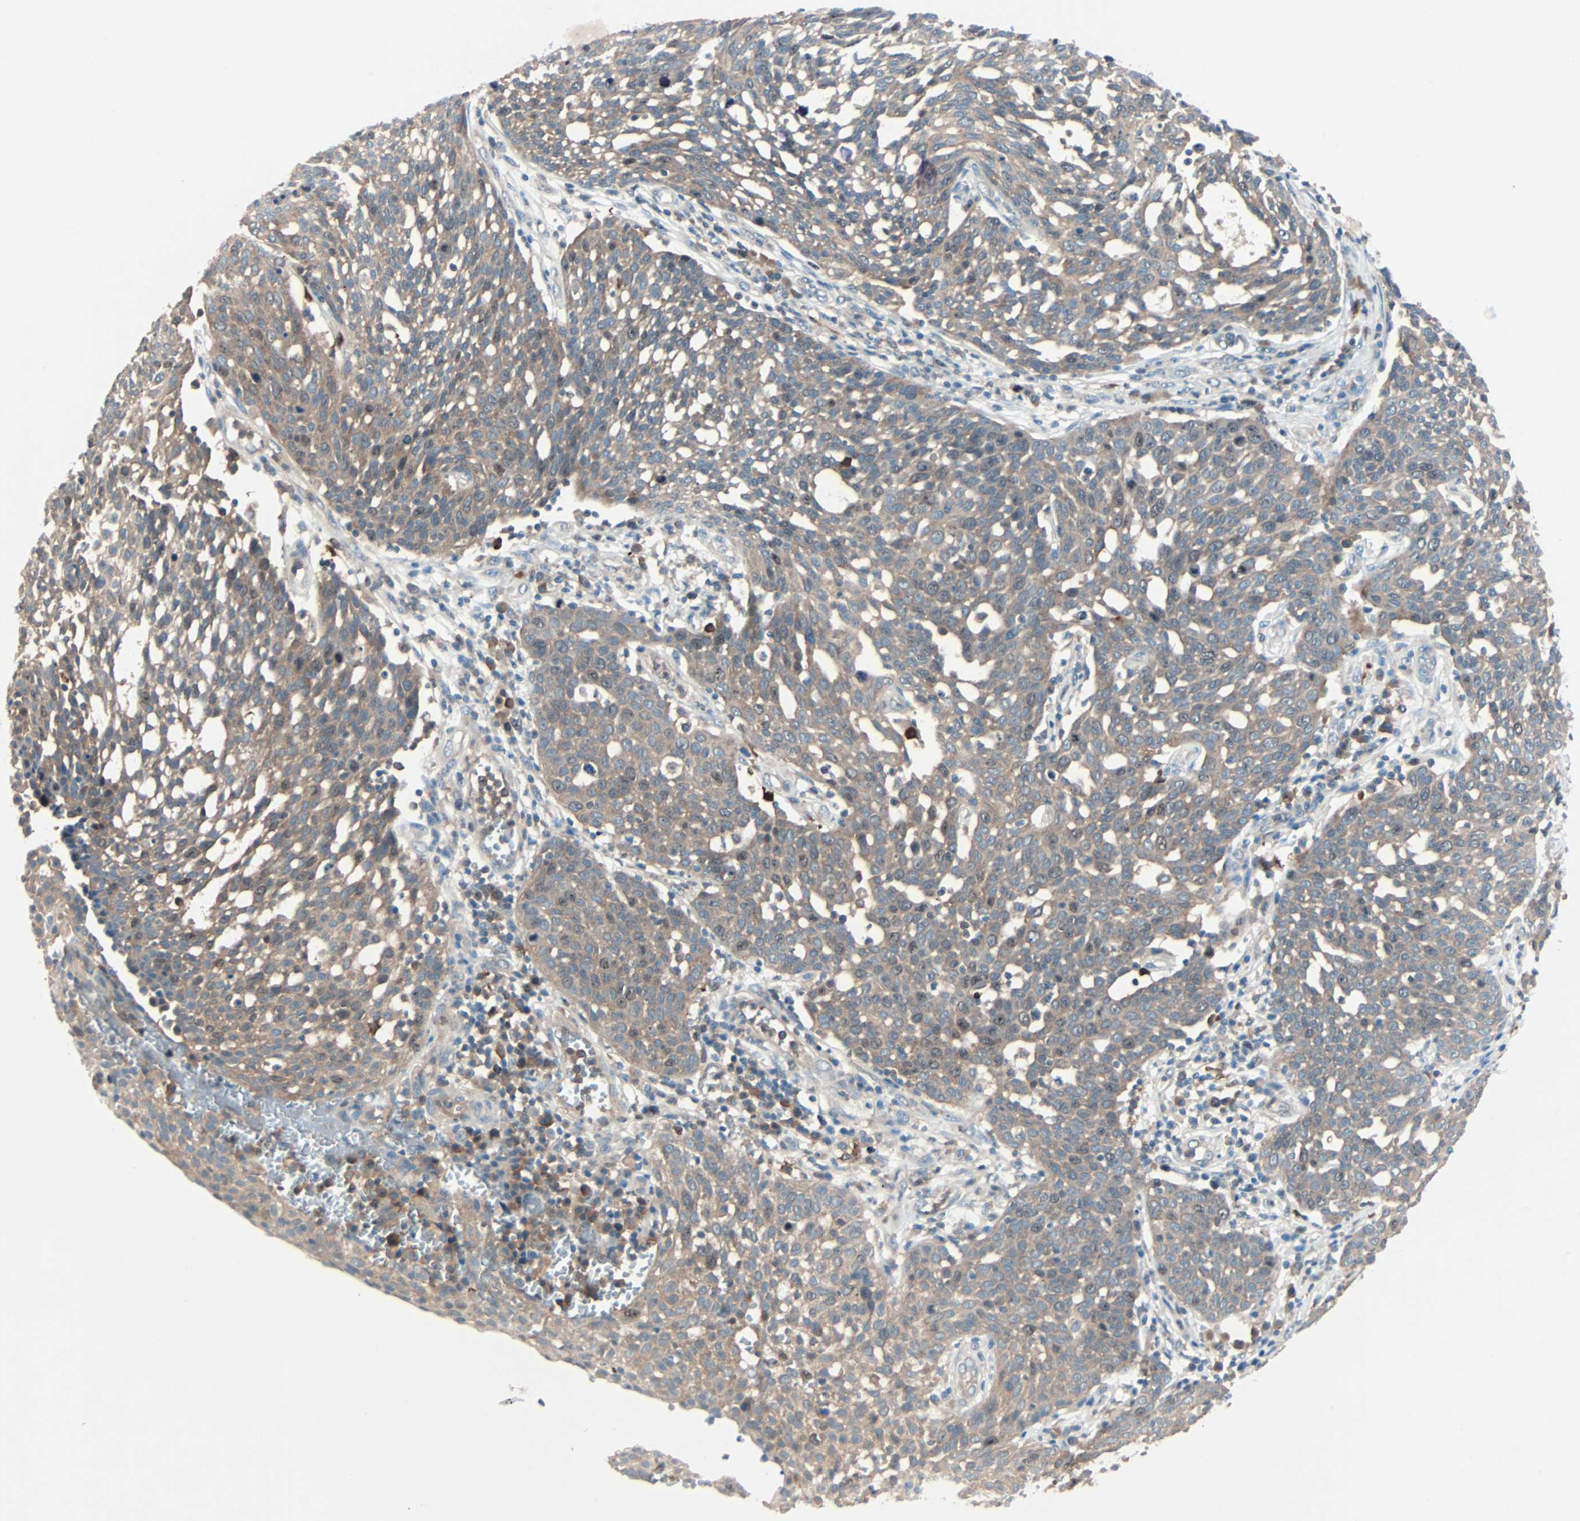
{"staining": {"intensity": "weak", "quantity": ">75%", "location": "cytoplasmic/membranous"}, "tissue": "cervical cancer", "cell_type": "Tumor cells", "image_type": "cancer", "snomed": [{"axis": "morphology", "description": "Squamous cell carcinoma, NOS"}, {"axis": "topography", "description": "Cervix"}], "caption": "Immunohistochemical staining of cervical cancer shows low levels of weak cytoplasmic/membranous expression in about >75% of tumor cells. (DAB = brown stain, brightfield microscopy at high magnification).", "gene": "SMIM8", "patient": {"sex": "female", "age": 34}}